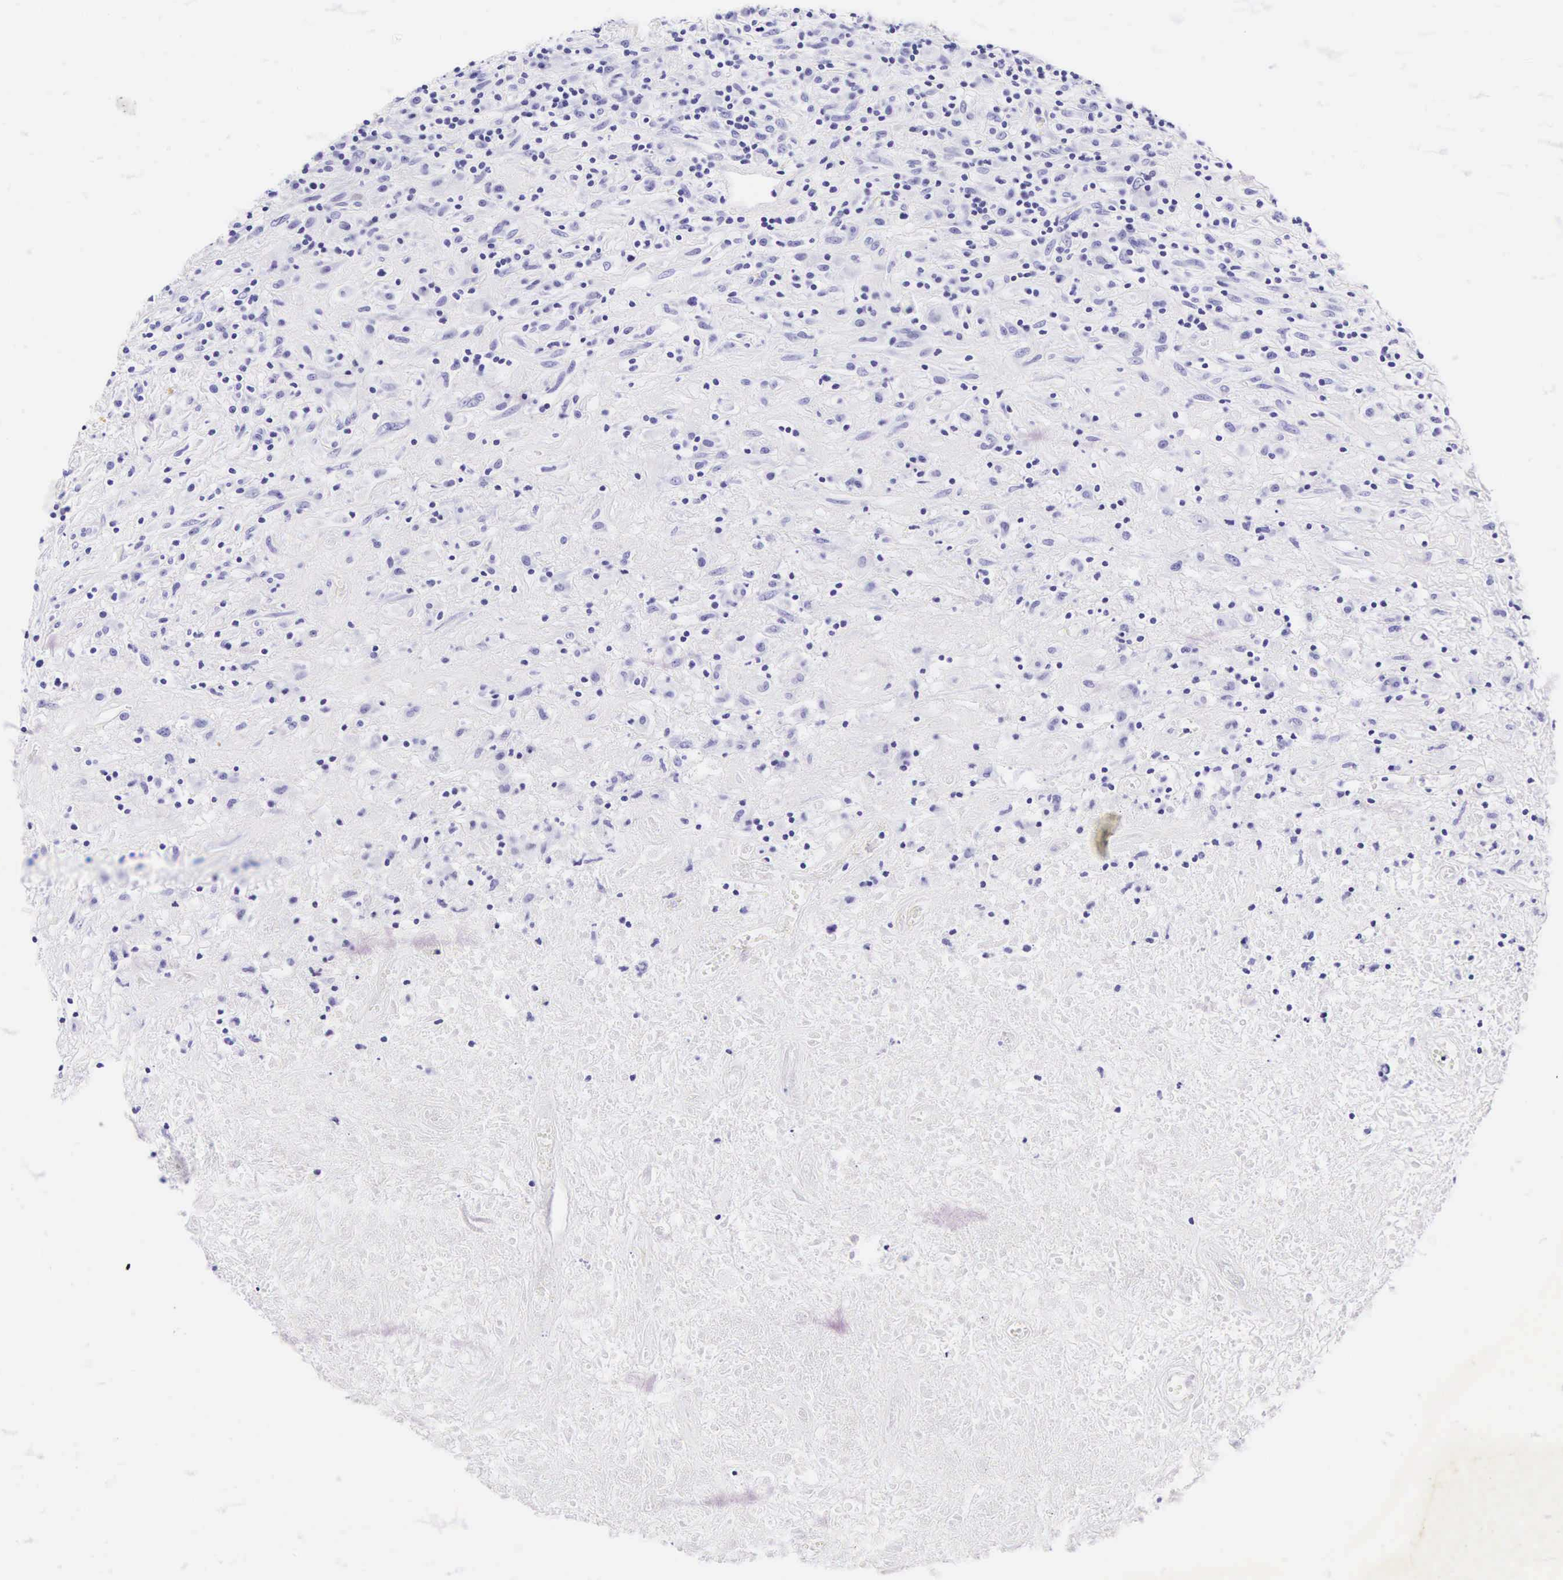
{"staining": {"intensity": "negative", "quantity": "none", "location": "none"}, "tissue": "lymphoma", "cell_type": "Tumor cells", "image_type": "cancer", "snomed": [{"axis": "morphology", "description": "Hodgkin's disease, NOS"}, {"axis": "topography", "description": "Lymph node"}], "caption": "Protein analysis of Hodgkin's disease shows no significant expression in tumor cells. (DAB (3,3'-diaminobenzidine) immunohistochemistry (IHC) visualized using brightfield microscopy, high magnification).", "gene": "CD1A", "patient": {"sex": "male", "age": 46}}